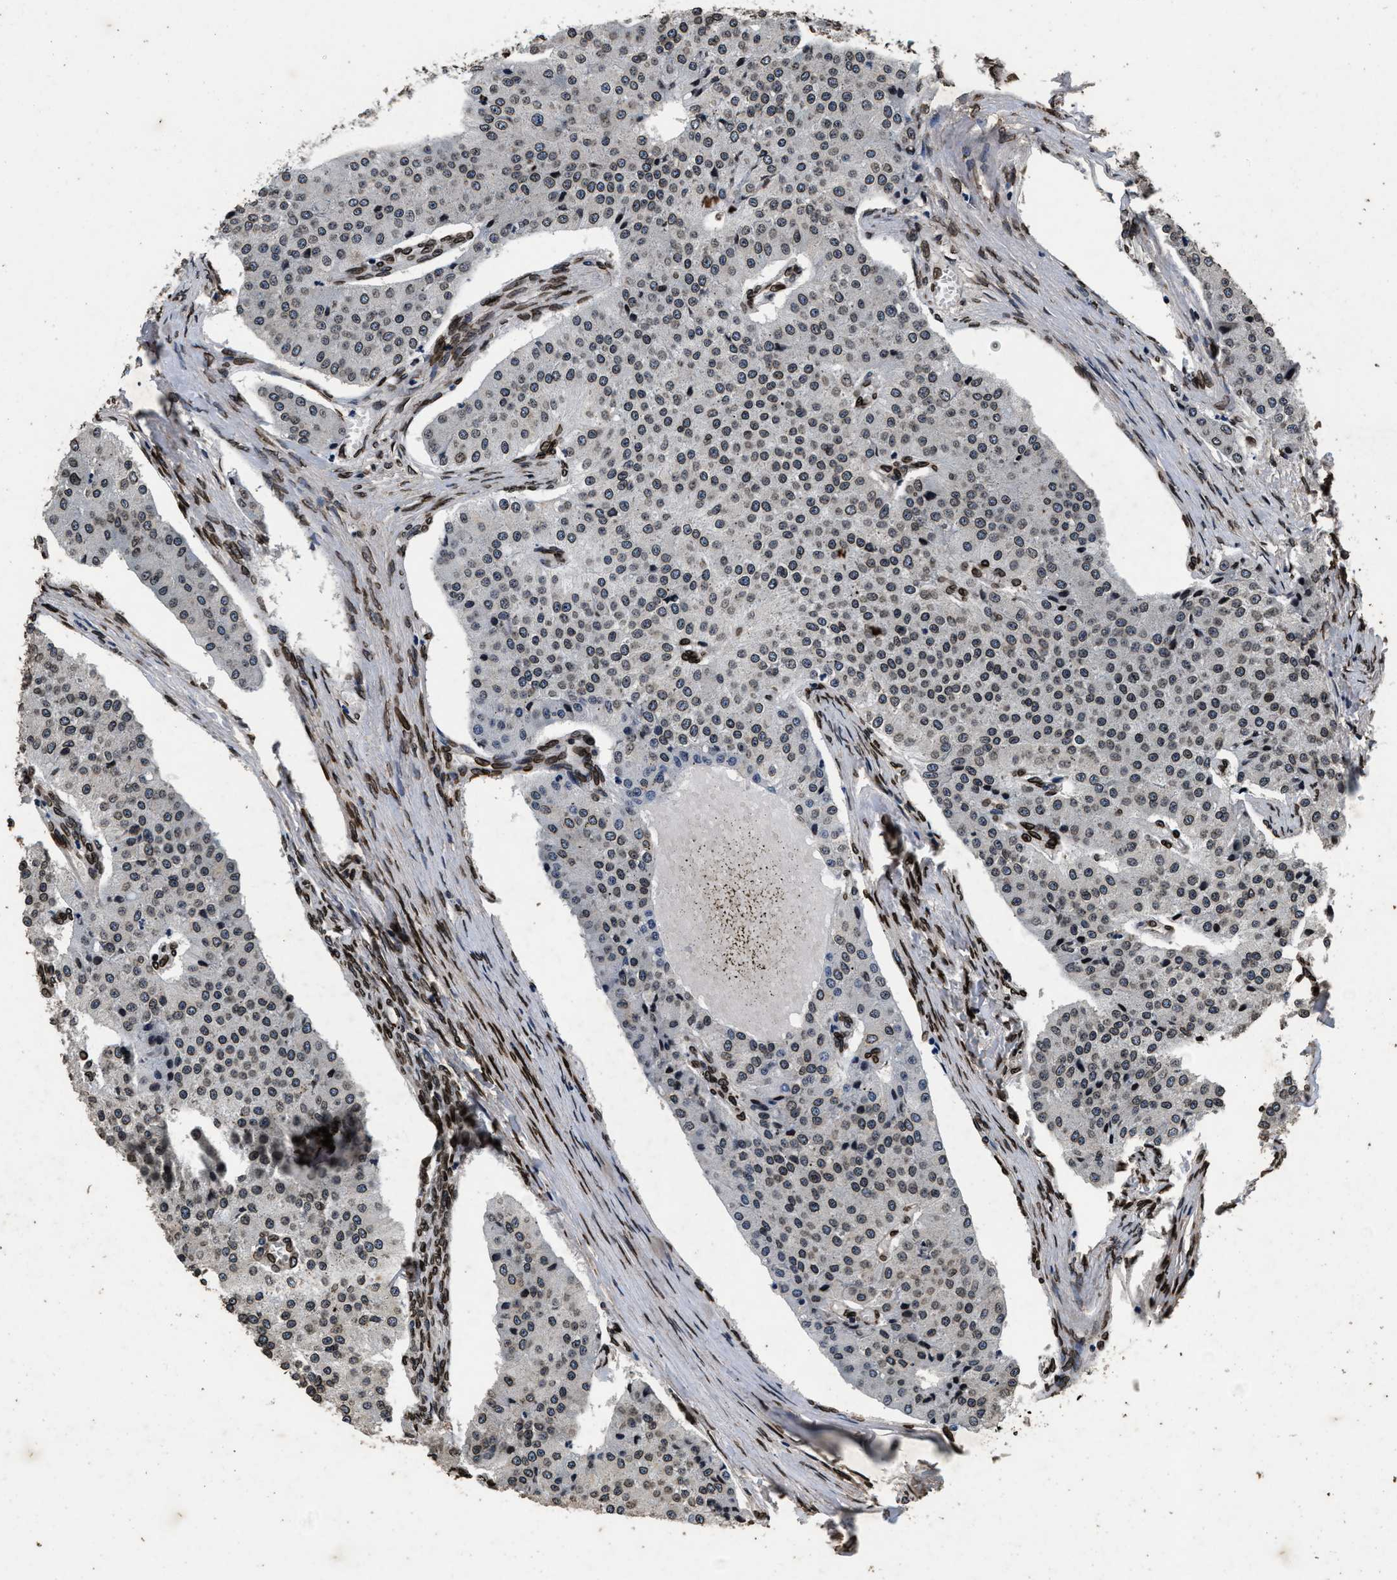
{"staining": {"intensity": "weak", "quantity": "25%-75%", "location": "cytoplasmic/membranous,nuclear"}, "tissue": "carcinoid", "cell_type": "Tumor cells", "image_type": "cancer", "snomed": [{"axis": "morphology", "description": "Carcinoid, malignant, NOS"}, {"axis": "topography", "description": "Colon"}], "caption": "Immunohistochemistry (DAB) staining of human malignant carcinoid demonstrates weak cytoplasmic/membranous and nuclear protein staining in approximately 25%-75% of tumor cells.", "gene": "ACCS", "patient": {"sex": "female", "age": 52}}